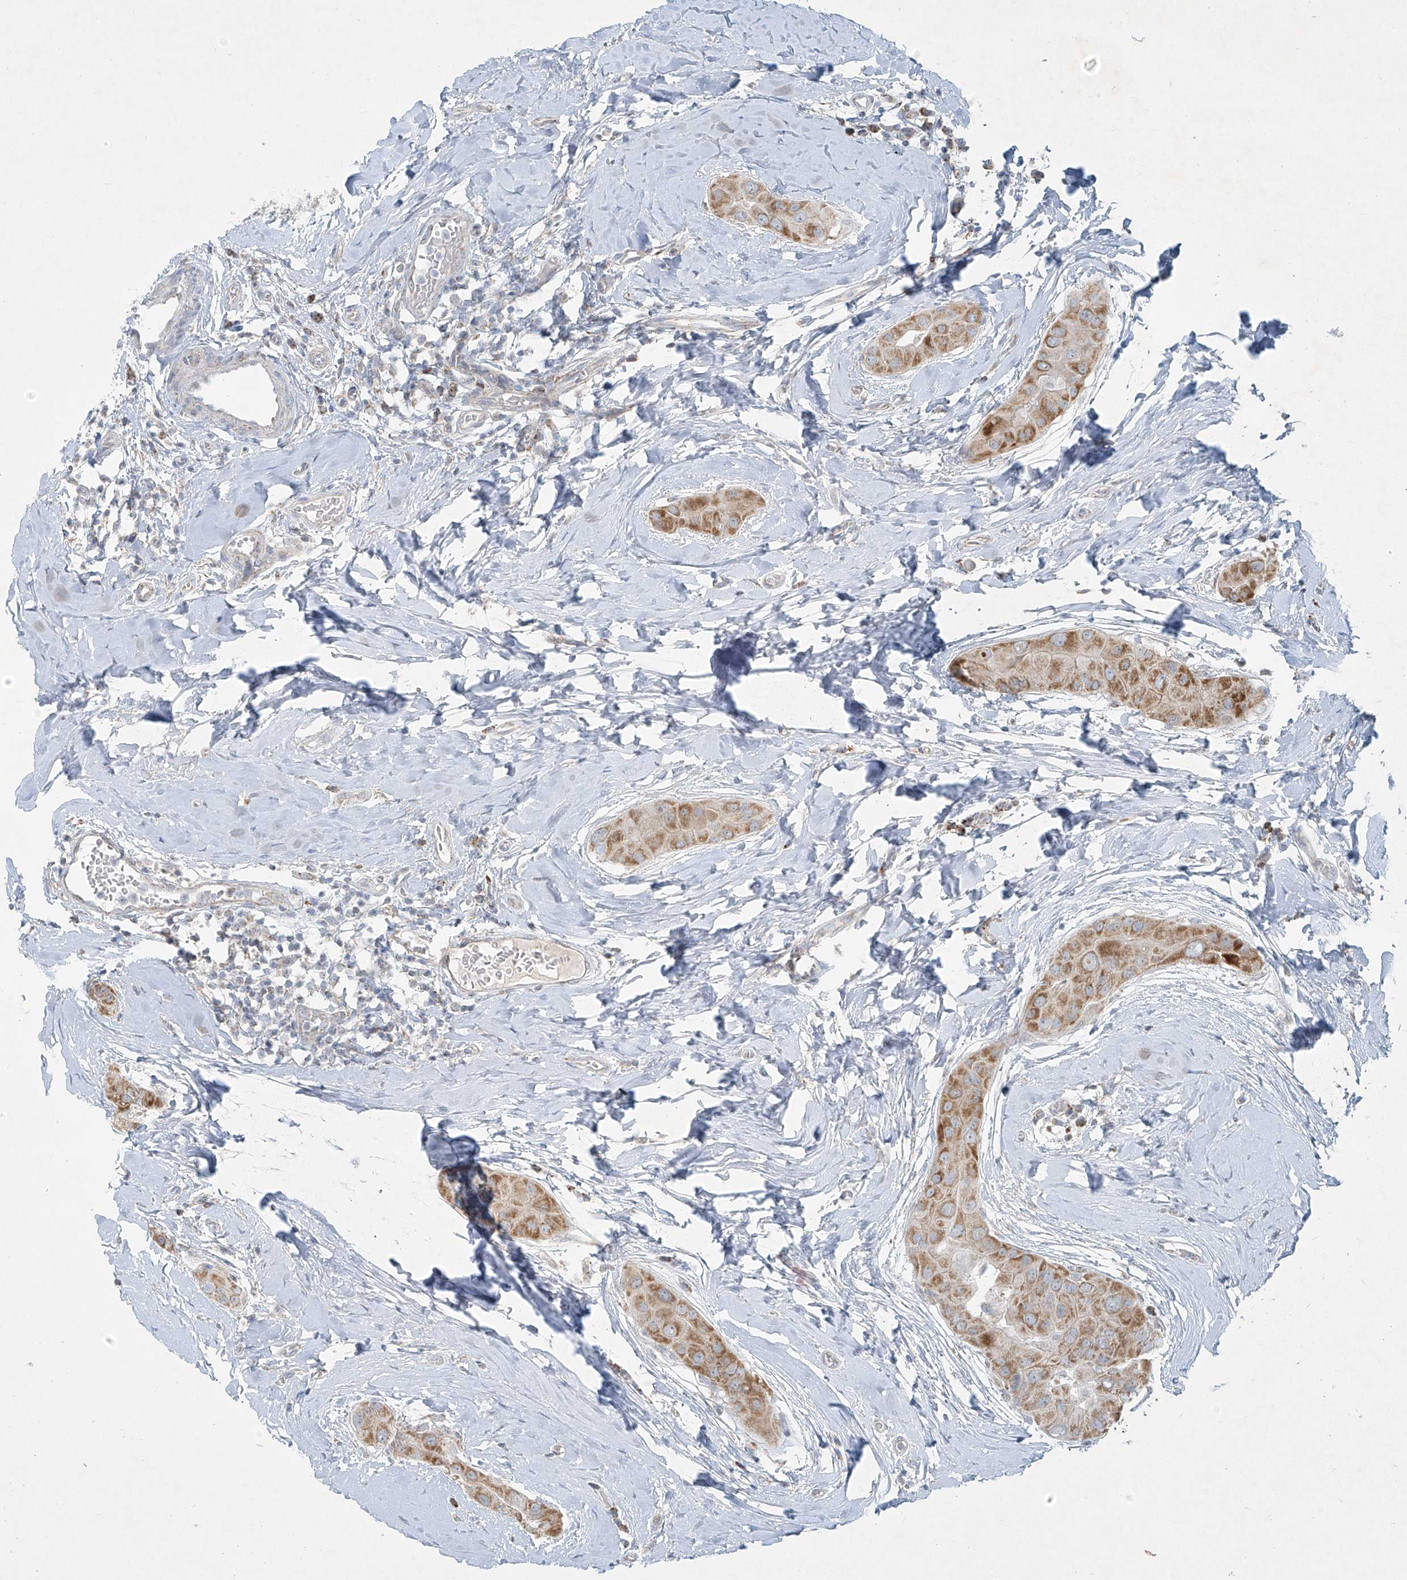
{"staining": {"intensity": "moderate", "quantity": ">75%", "location": "cytoplasmic/membranous"}, "tissue": "thyroid cancer", "cell_type": "Tumor cells", "image_type": "cancer", "snomed": [{"axis": "morphology", "description": "Papillary adenocarcinoma, NOS"}, {"axis": "topography", "description": "Thyroid gland"}], "caption": "High-magnification brightfield microscopy of papillary adenocarcinoma (thyroid) stained with DAB (brown) and counterstained with hematoxylin (blue). tumor cells exhibit moderate cytoplasmic/membranous staining is appreciated in about>75% of cells. (Stains: DAB (3,3'-diaminobenzidine) in brown, nuclei in blue, Microscopy: brightfield microscopy at high magnification).", "gene": "SMDT1", "patient": {"sex": "male", "age": 33}}